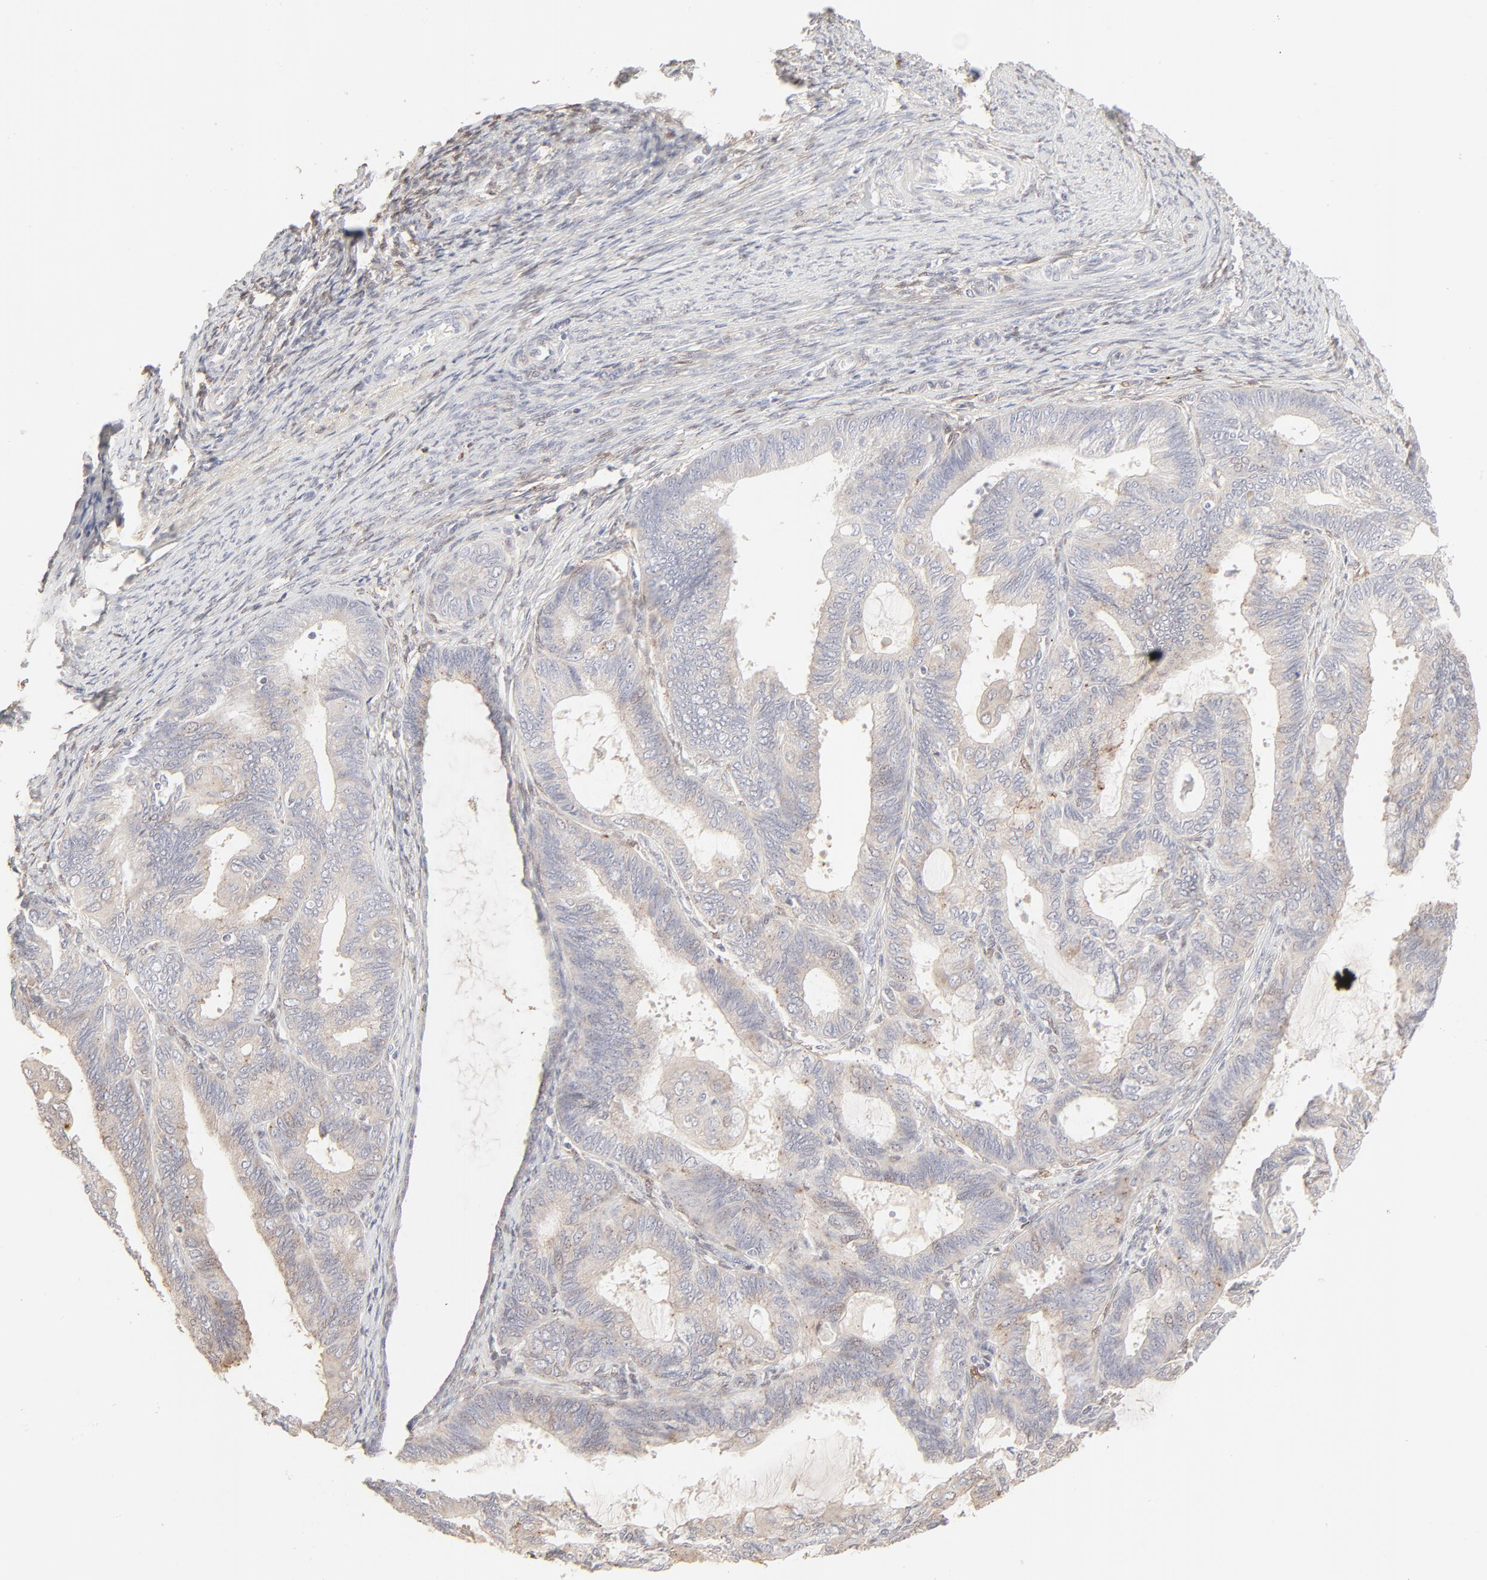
{"staining": {"intensity": "negative", "quantity": "none", "location": "none"}, "tissue": "endometrial cancer", "cell_type": "Tumor cells", "image_type": "cancer", "snomed": [{"axis": "morphology", "description": "Adenocarcinoma, NOS"}, {"axis": "topography", "description": "Endometrium"}], "caption": "A high-resolution image shows immunohistochemistry (IHC) staining of adenocarcinoma (endometrial), which demonstrates no significant expression in tumor cells.", "gene": "LGALS2", "patient": {"sex": "female", "age": 63}}